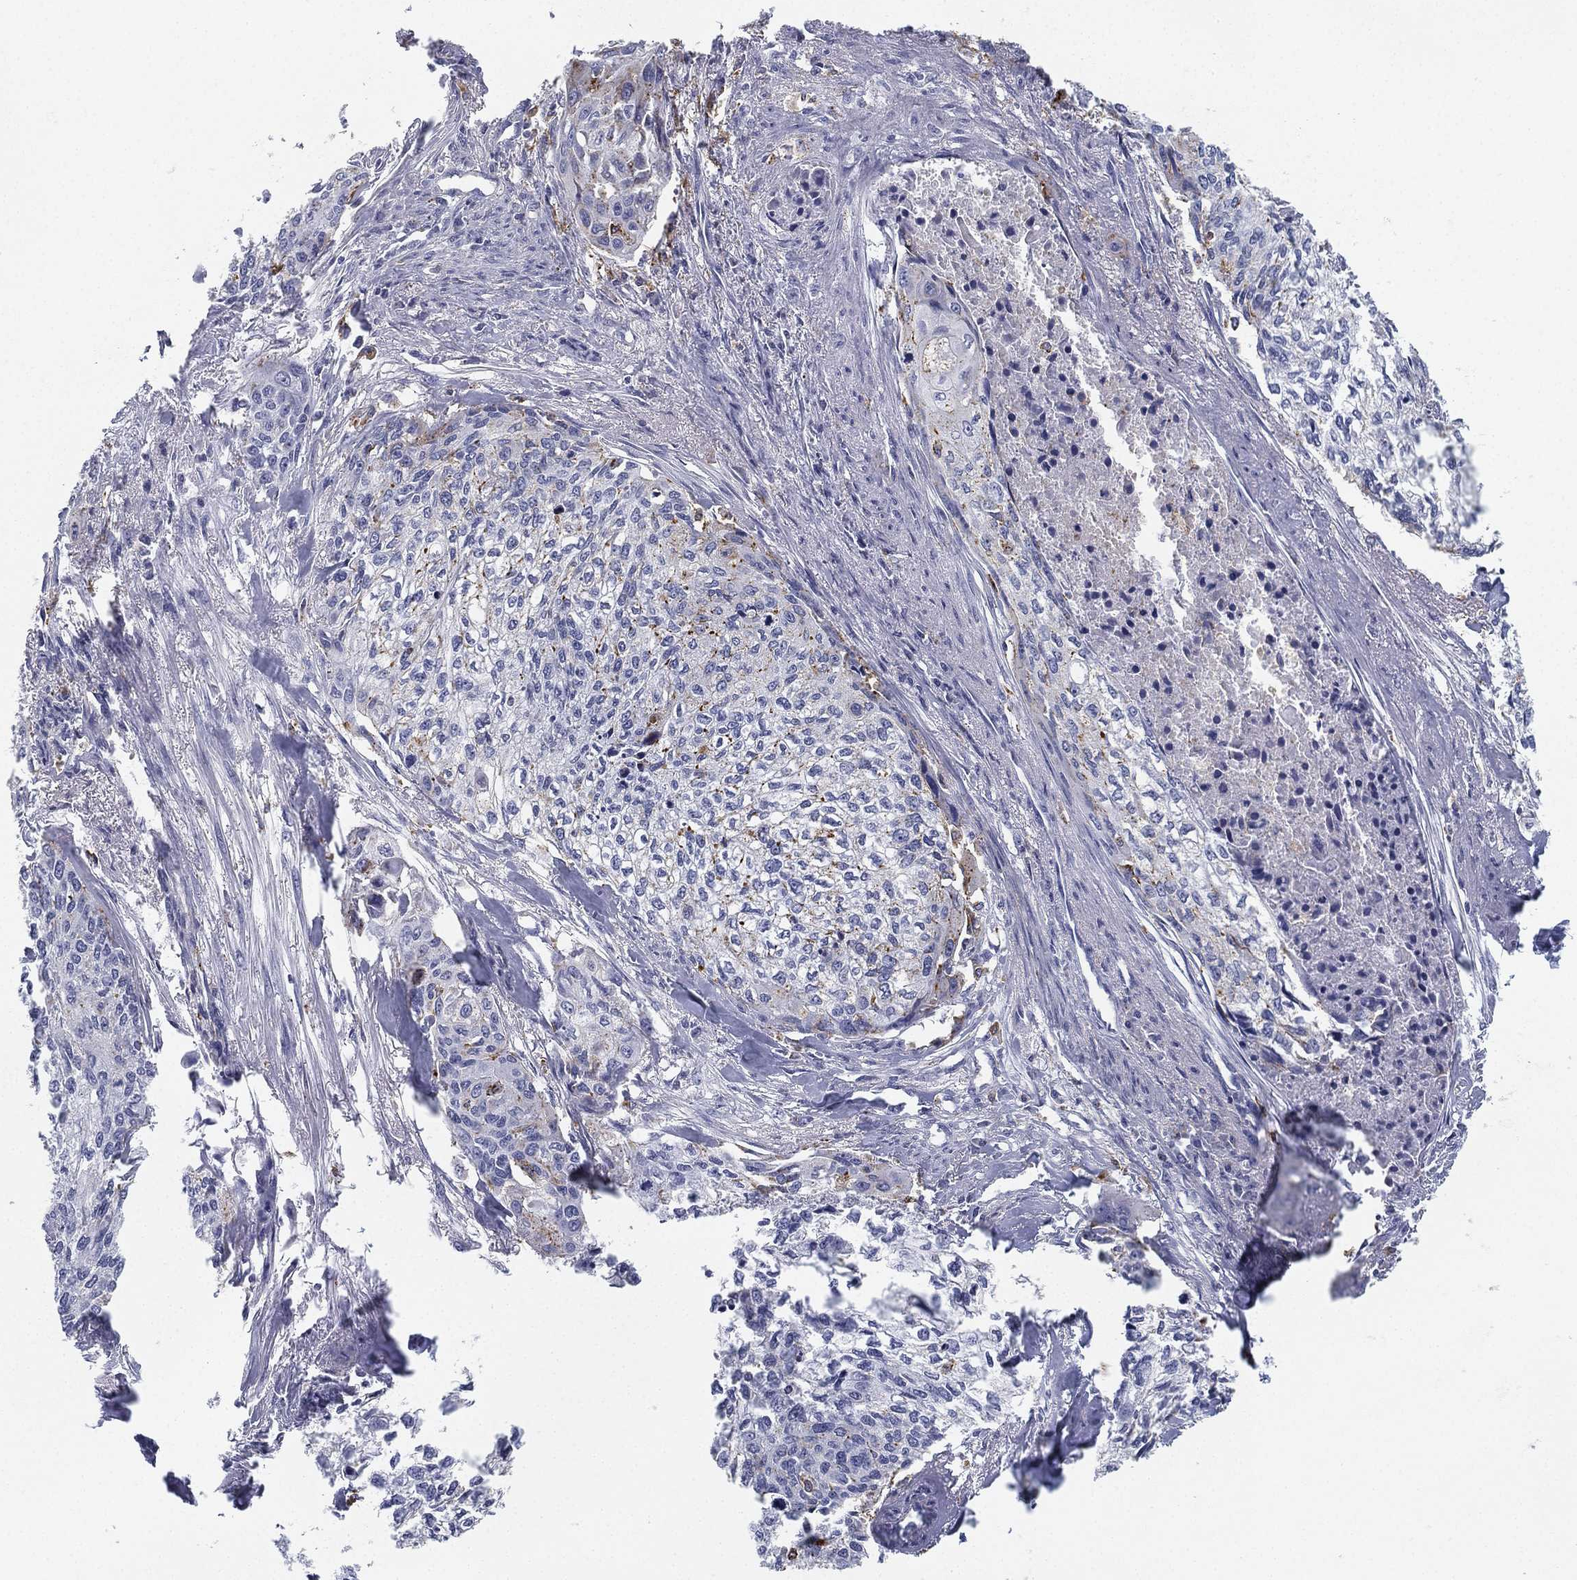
{"staining": {"intensity": "negative", "quantity": "none", "location": "none"}, "tissue": "cervical cancer", "cell_type": "Tumor cells", "image_type": "cancer", "snomed": [{"axis": "morphology", "description": "Squamous cell carcinoma, NOS"}, {"axis": "topography", "description": "Cervix"}], "caption": "There is no significant positivity in tumor cells of cervical cancer (squamous cell carcinoma).", "gene": "NPC2", "patient": {"sex": "female", "age": 58}}